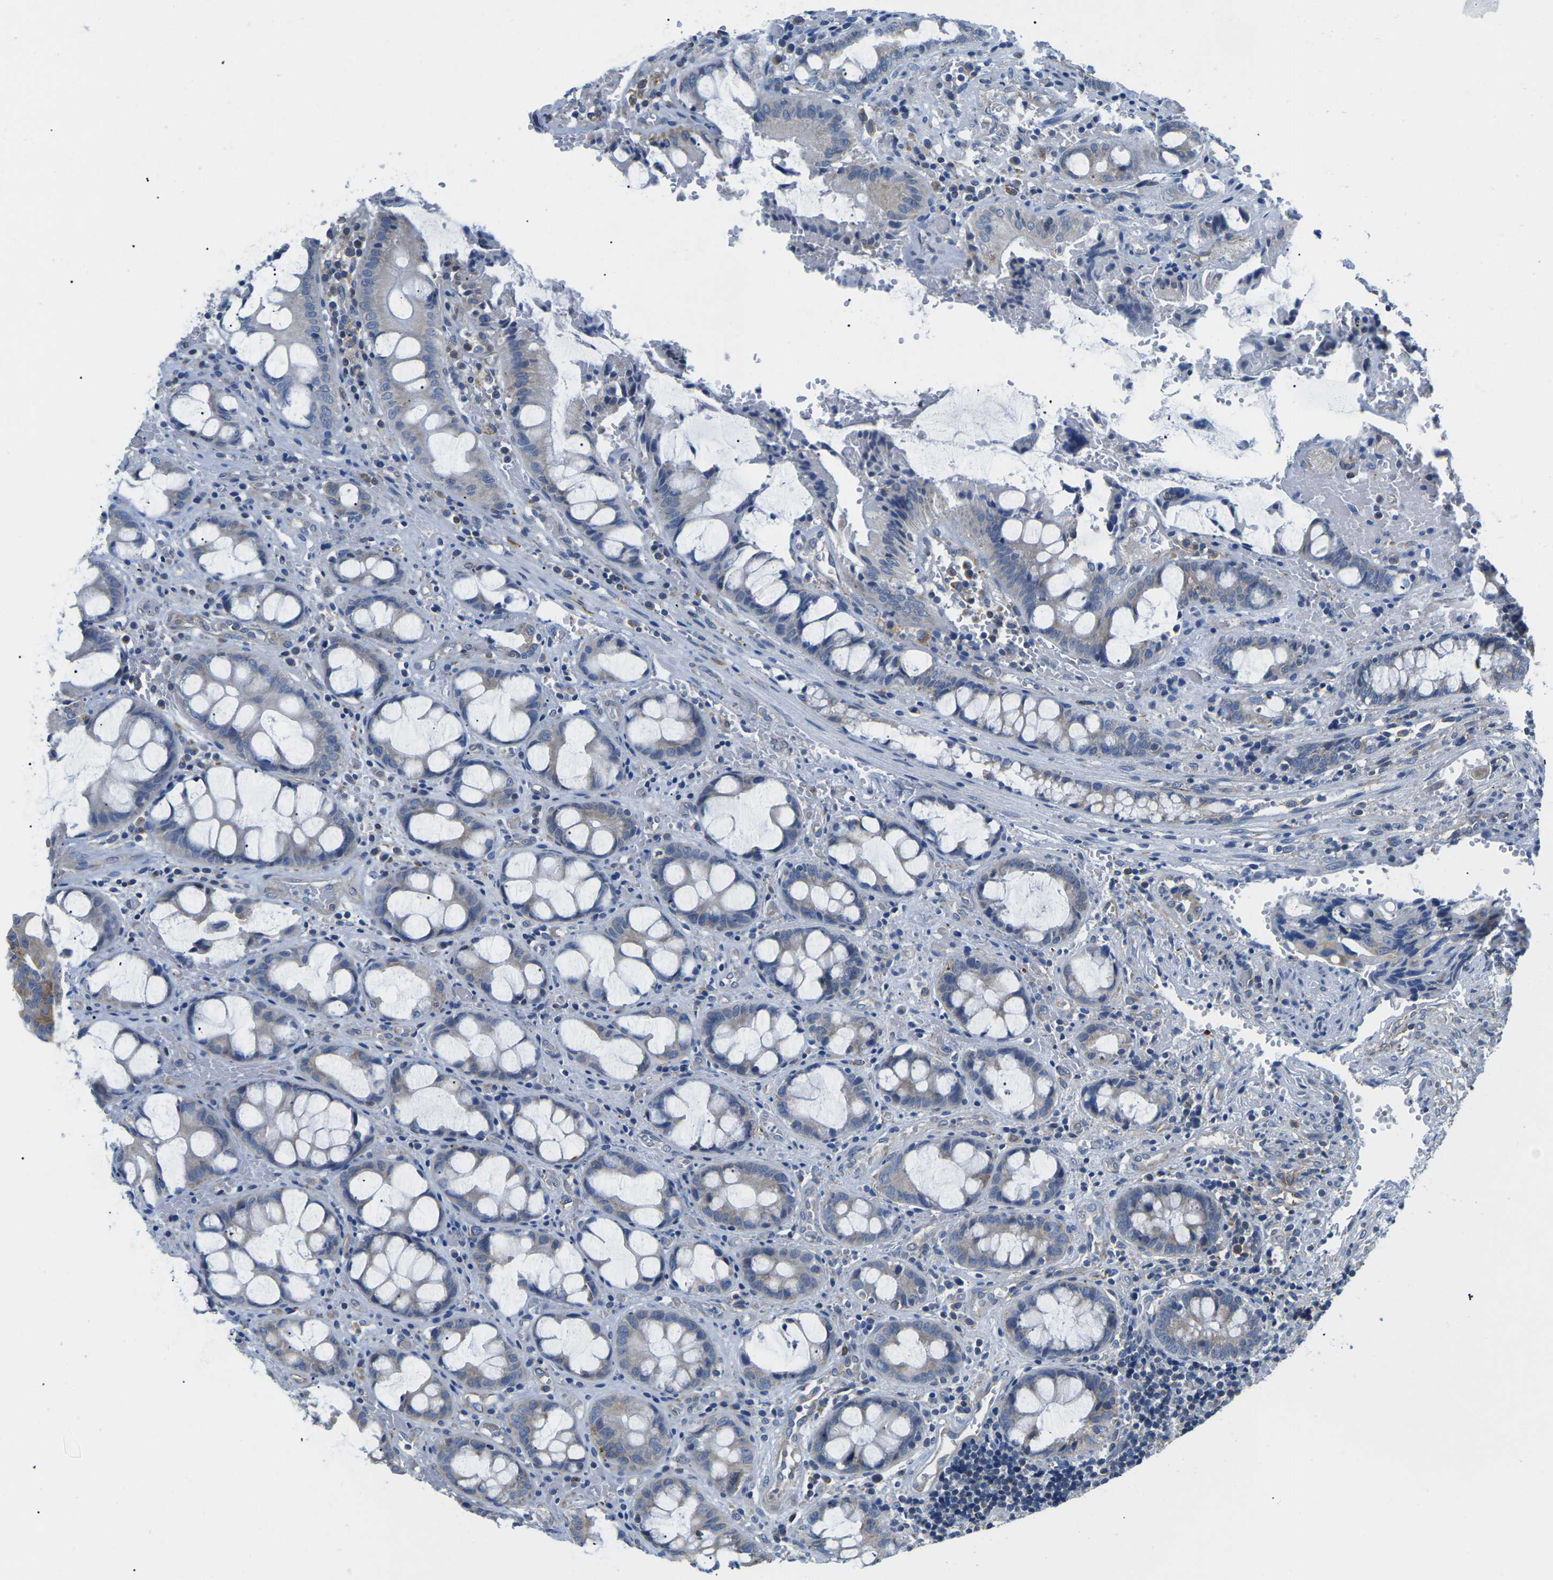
{"staining": {"intensity": "weak", "quantity": "<25%", "location": "cytoplasmic/membranous"}, "tissue": "colorectal cancer", "cell_type": "Tumor cells", "image_type": "cancer", "snomed": [{"axis": "morphology", "description": "Adenocarcinoma, NOS"}, {"axis": "topography", "description": "Colon"}], "caption": "Protein analysis of colorectal cancer (adenocarcinoma) reveals no significant positivity in tumor cells. (Stains: DAB (3,3'-diaminobenzidine) immunohistochemistry with hematoxylin counter stain, Microscopy: brightfield microscopy at high magnification).", "gene": "TMEFF2", "patient": {"sex": "female", "age": 57}}